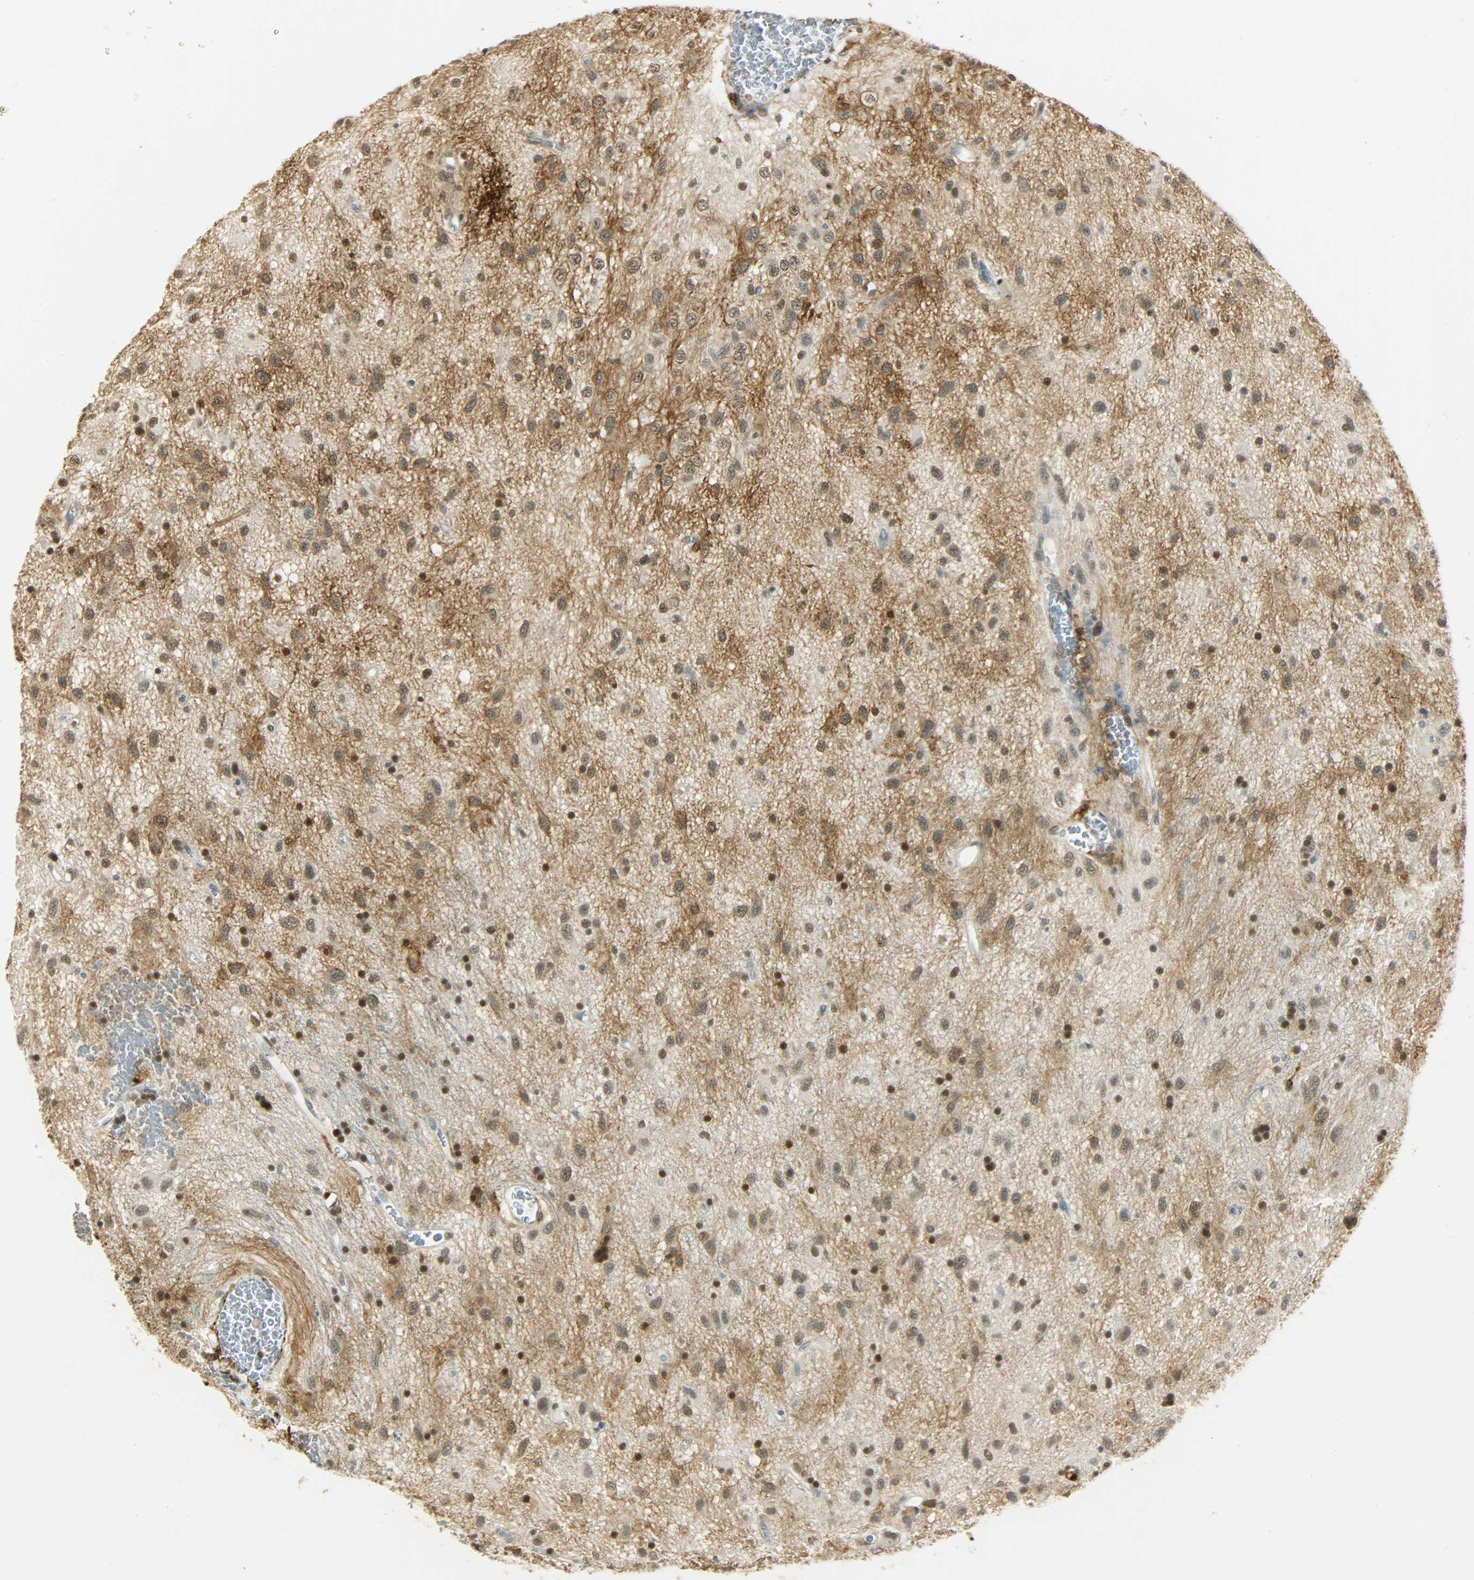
{"staining": {"intensity": "moderate", "quantity": "25%-75%", "location": "cytoplasmic/membranous,nuclear"}, "tissue": "glioma", "cell_type": "Tumor cells", "image_type": "cancer", "snomed": [{"axis": "morphology", "description": "Glioma, malignant, Low grade"}, {"axis": "topography", "description": "Brain"}], "caption": "Human glioma stained for a protein (brown) reveals moderate cytoplasmic/membranous and nuclear positive staining in about 25%-75% of tumor cells.", "gene": "NGFR", "patient": {"sex": "male", "age": 77}}